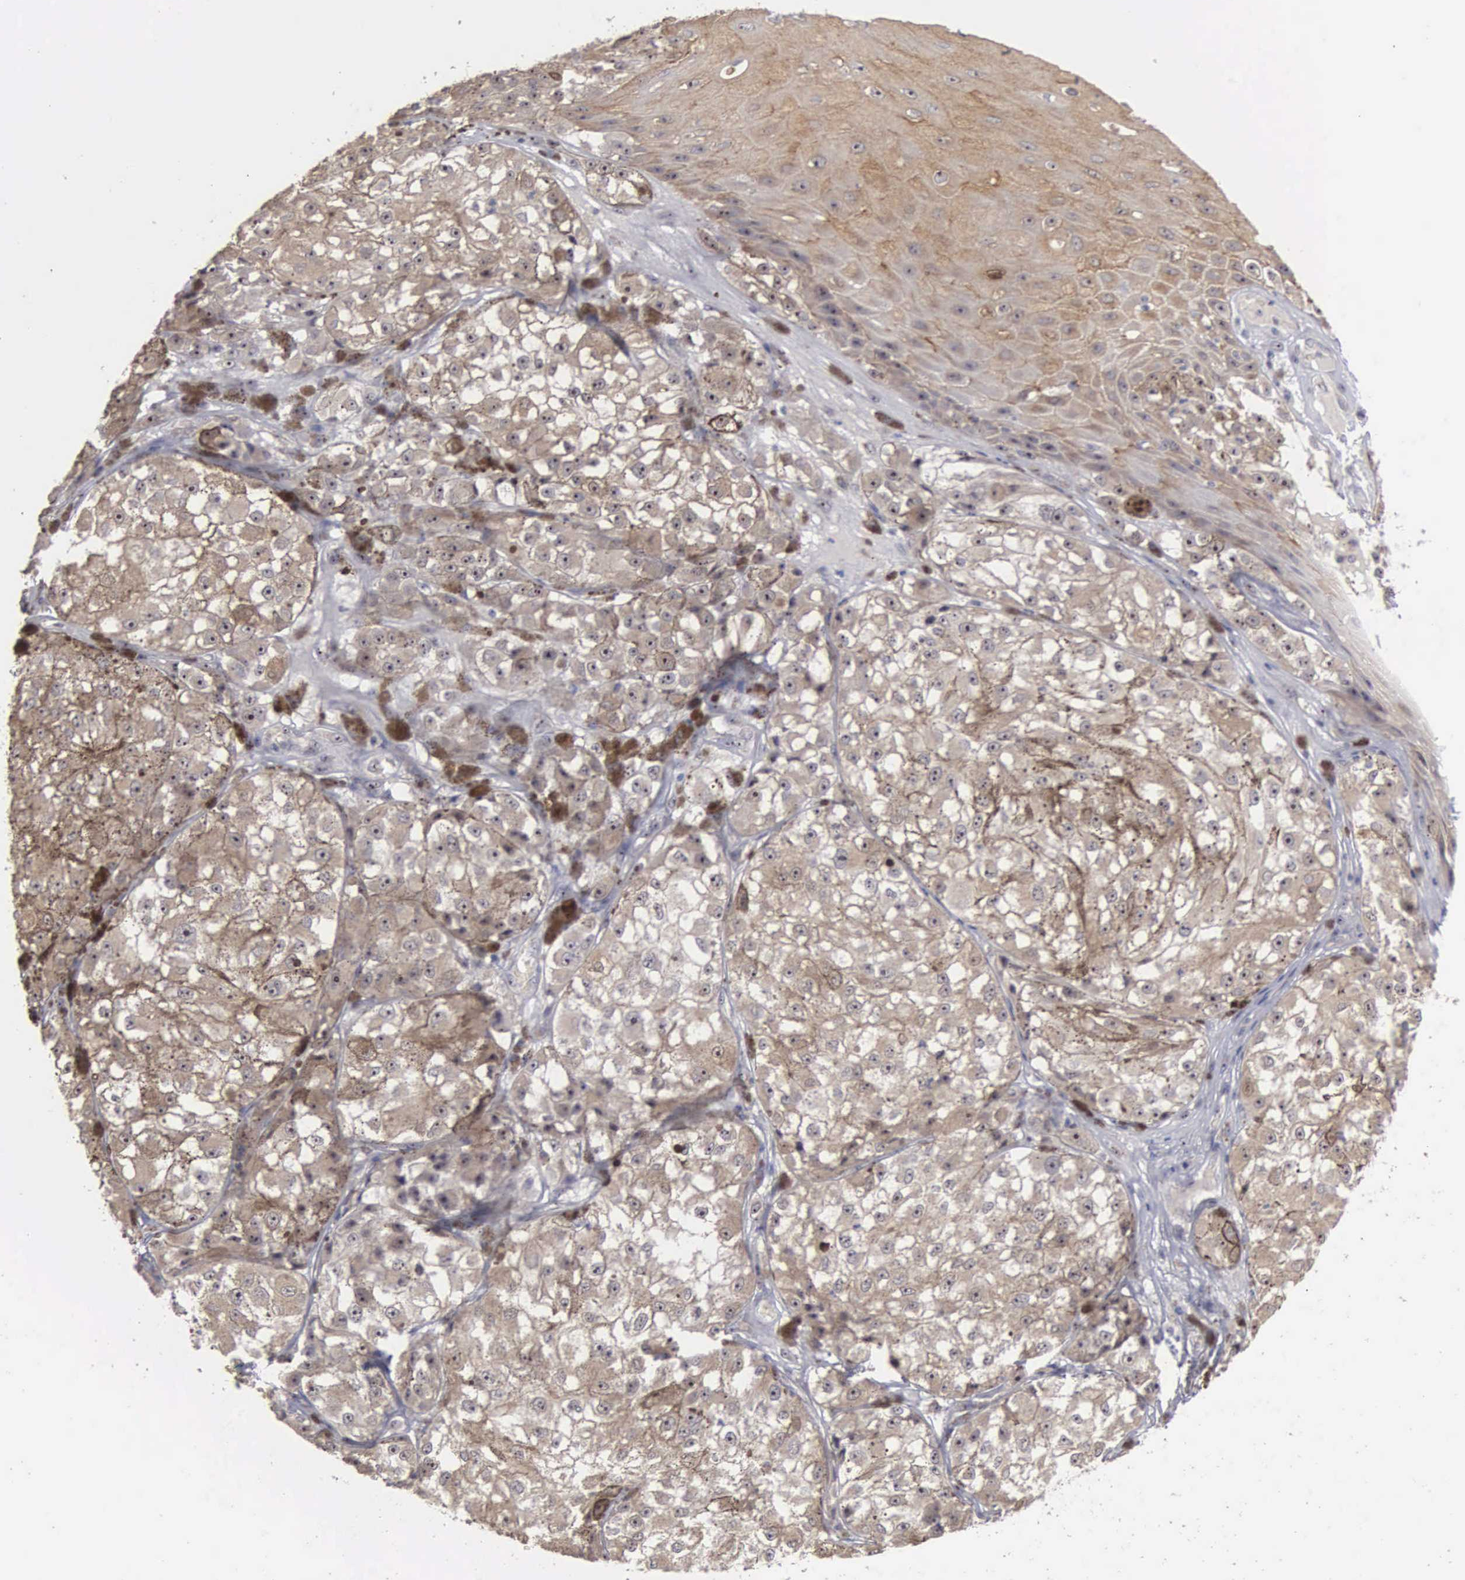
{"staining": {"intensity": "moderate", "quantity": ">75%", "location": "cytoplasmic/membranous"}, "tissue": "melanoma", "cell_type": "Tumor cells", "image_type": "cancer", "snomed": [{"axis": "morphology", "description": "Malignant melanoma, NOS"}, {"axis": "topography", "description": "Skin"}], "caption": "Approximately >75% of tumor cells in human malignant melanoma exhibit moderate cytoplasmic/membranous protein expression as visualized by brown immunohistochemical staining.", "gene": "AMN", "patient": {"sex": "male", "age": 67}}